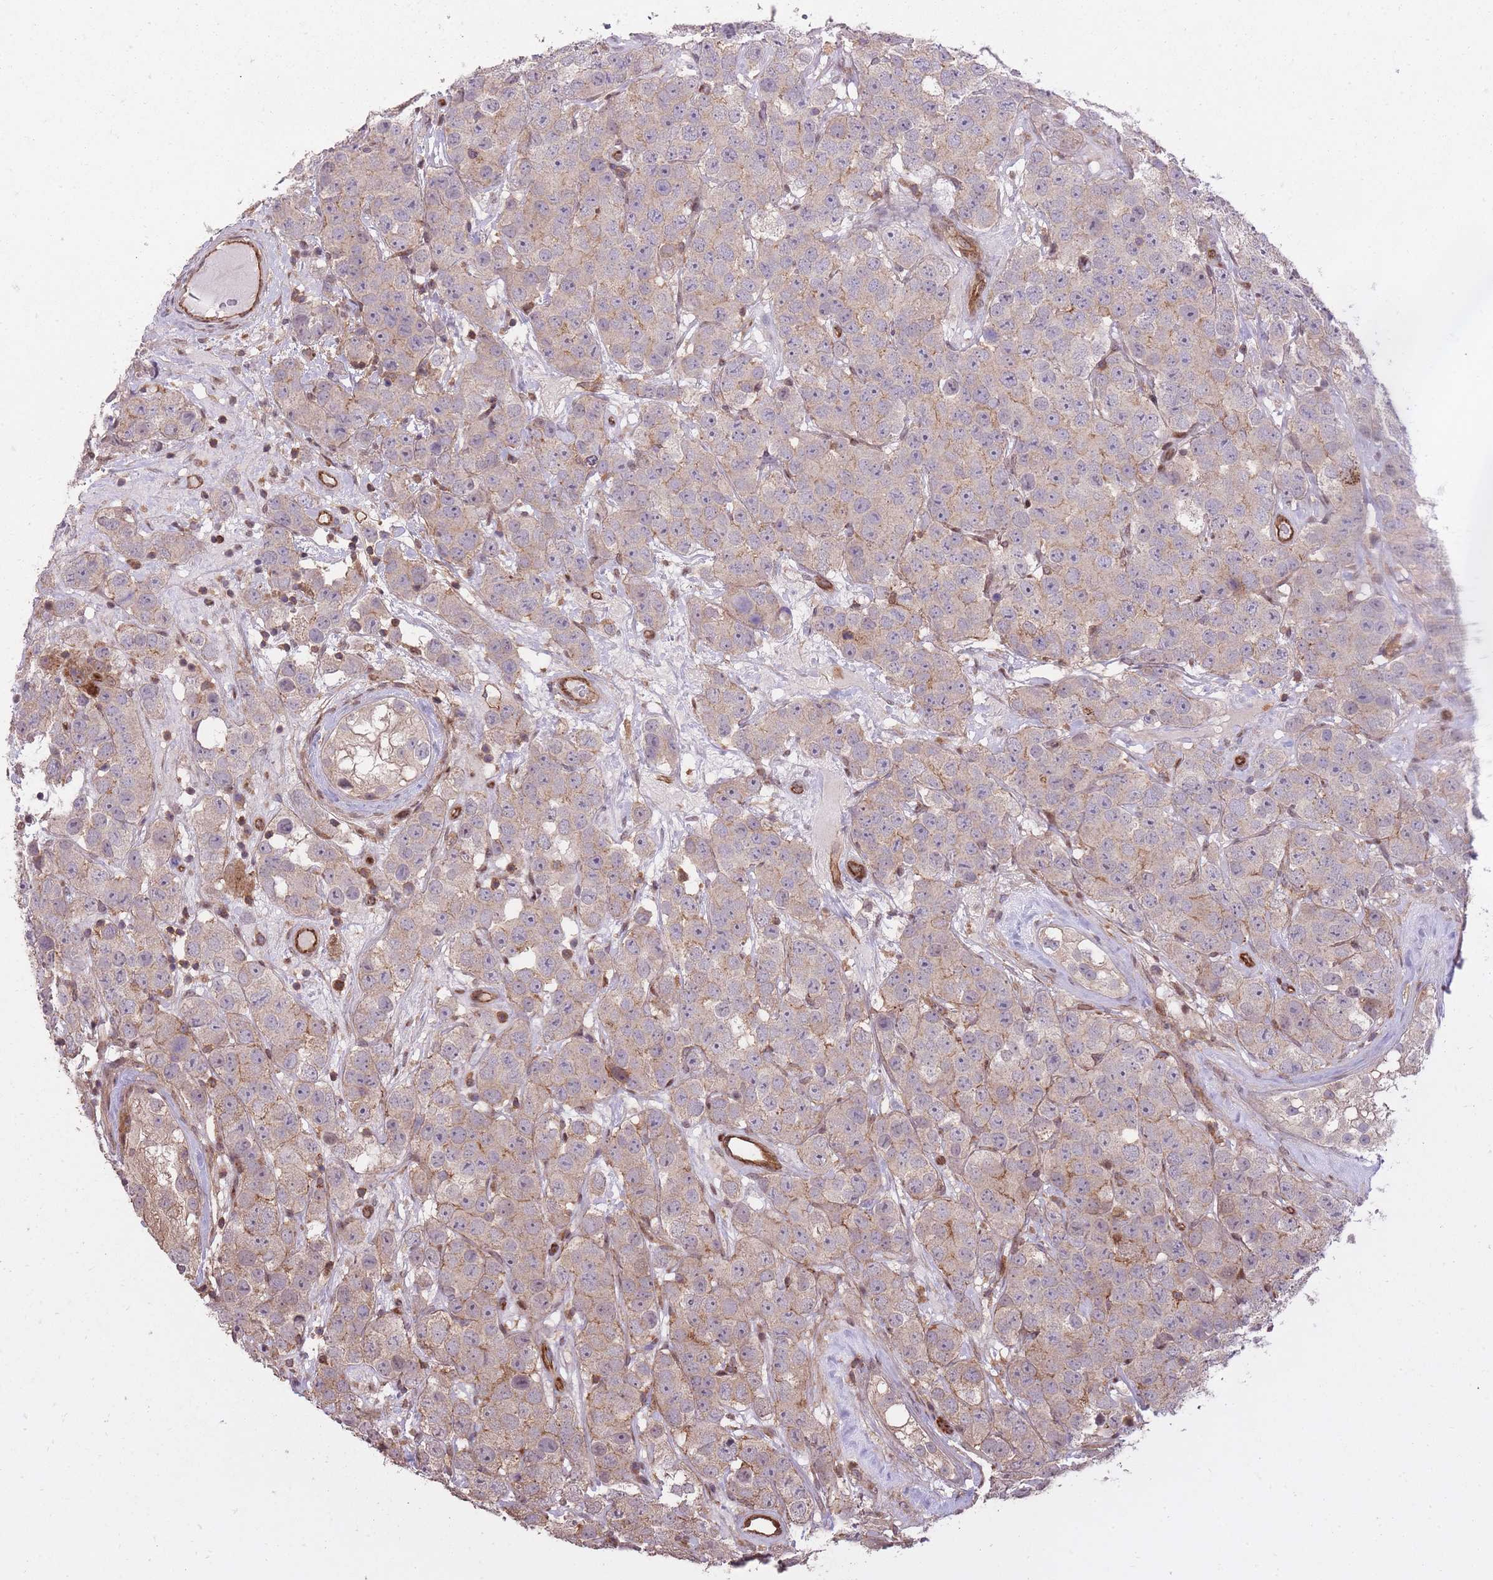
{"staining": {"intensity": "weak", "quantity": "25%-75%", "location": "cytoplasmic/membranous"}, "tissue": "testis cancer", "cell_type": "Tumor cells", "image_type": "cancer", "snomed": [{"axis": "morphology", "description": "Seminoma, NOS"}, {"axis": "topography", "description": "Testis"}], "caption": "Weak cytoplasmic/membranous expression for a protein is appreciated in about 25%-75% of tumor cells of testis cancer using immunohistochemistry (IHC).", "gene": "PLD1", "patient": {"sex": "male", "age": 28}}